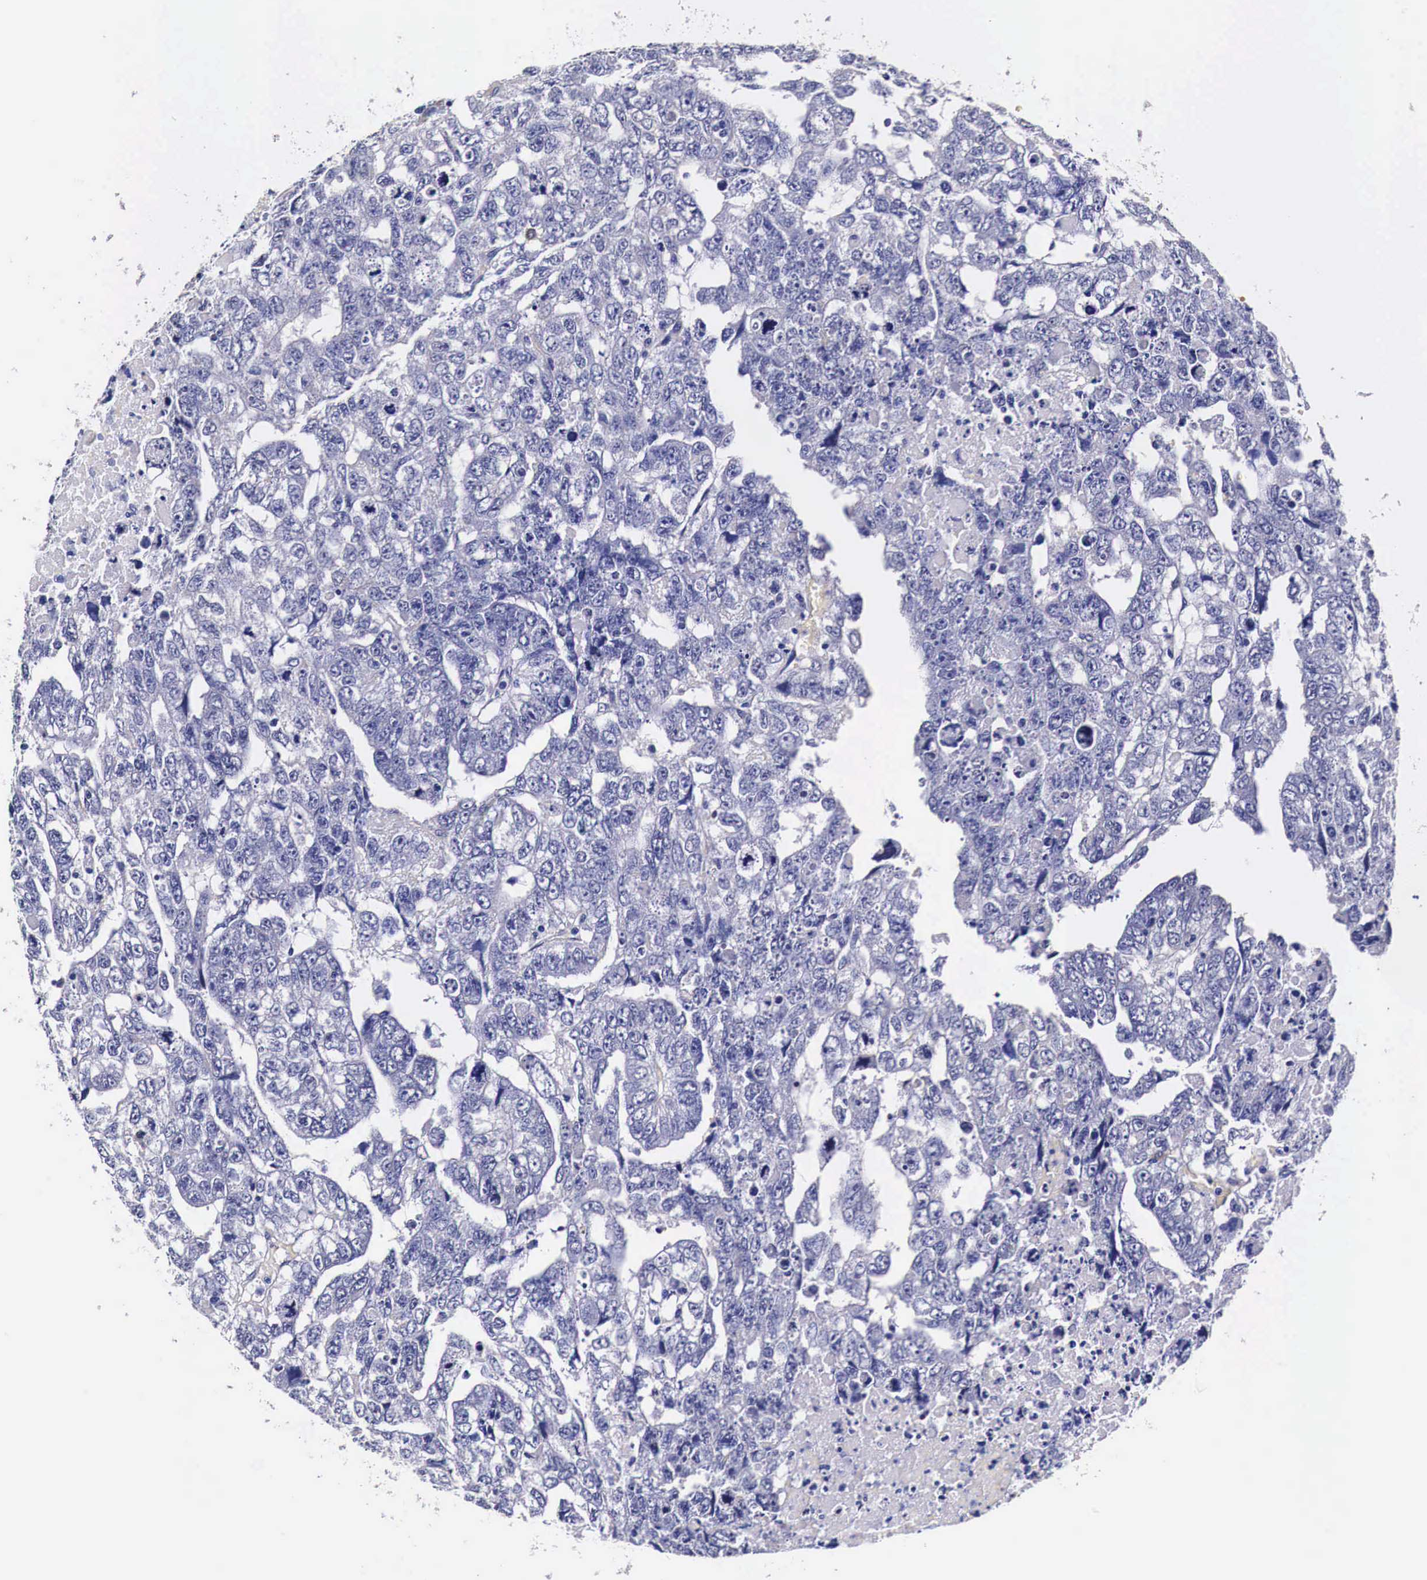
{"staining": {"intensity": "negative", "quantity": "none", "location": "none"}, "tissue": "testis cancer", "cell_type": "Tumor cells", "image_type": "cancer", "snomed": [{"axis": "morphology", "description": "Carcinoma, Embryonal, NOS"}, {"axis": "topography", "description": "Testis"}], "caption": "IHC micrograph of neoplastic tissue: testis cancer (embryonal carcinoma) stained with DAB (3,3'-diaminobenzidine) shows no significant protein expression in tumor cells.", "gene": "HSPB1", "patient": {"sex": "male", "age": 36}}